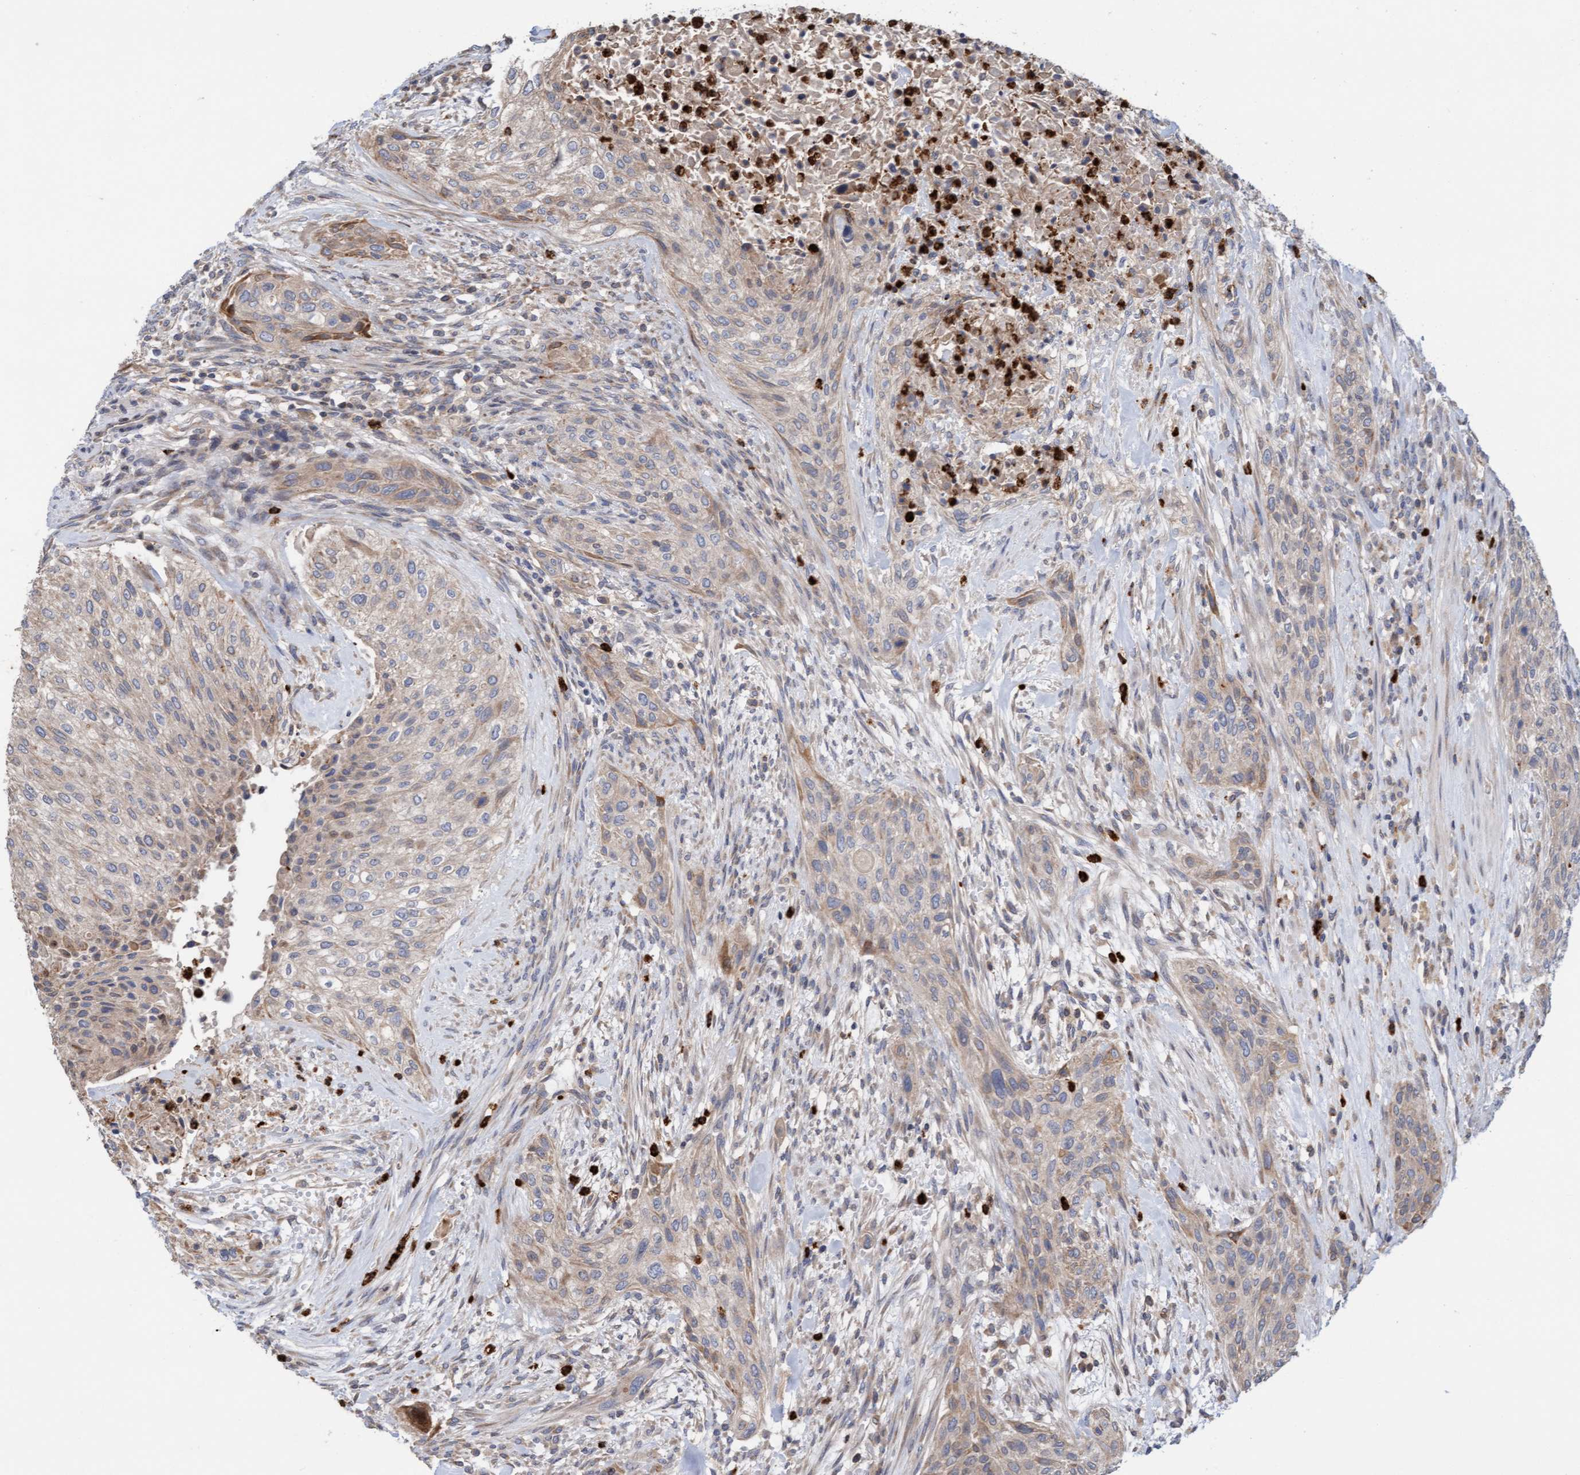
{"staining": {"intensity": "weak", "quantity": ">75%", "location": "cytoplasmic/membranous"}, "tissue": "urothelial cancer", "cell_type": "Tumor cells", "image_type": "cancer", "snomed": [{"axis": "morphology", "description": "Urothelial carcinoma, Low grade"}, {"axis": "morphology", "description": "Urothelial carcinoma, High grade"}, {"axis": "topography", "description": "Urinary bladder"}], "caption": "A photomicrograph of human urothelial cancer stained for a protein displays weak cytoplasmic/membranous brown staining in tumor cells. The staining was performed using DAB to visualize the protein expression in brown, while the nuclei were stained in blue with hematoxylin (Magnification: 20x).", "gene": "MMP8", "patient": {"sex": "male", "age": 35}}